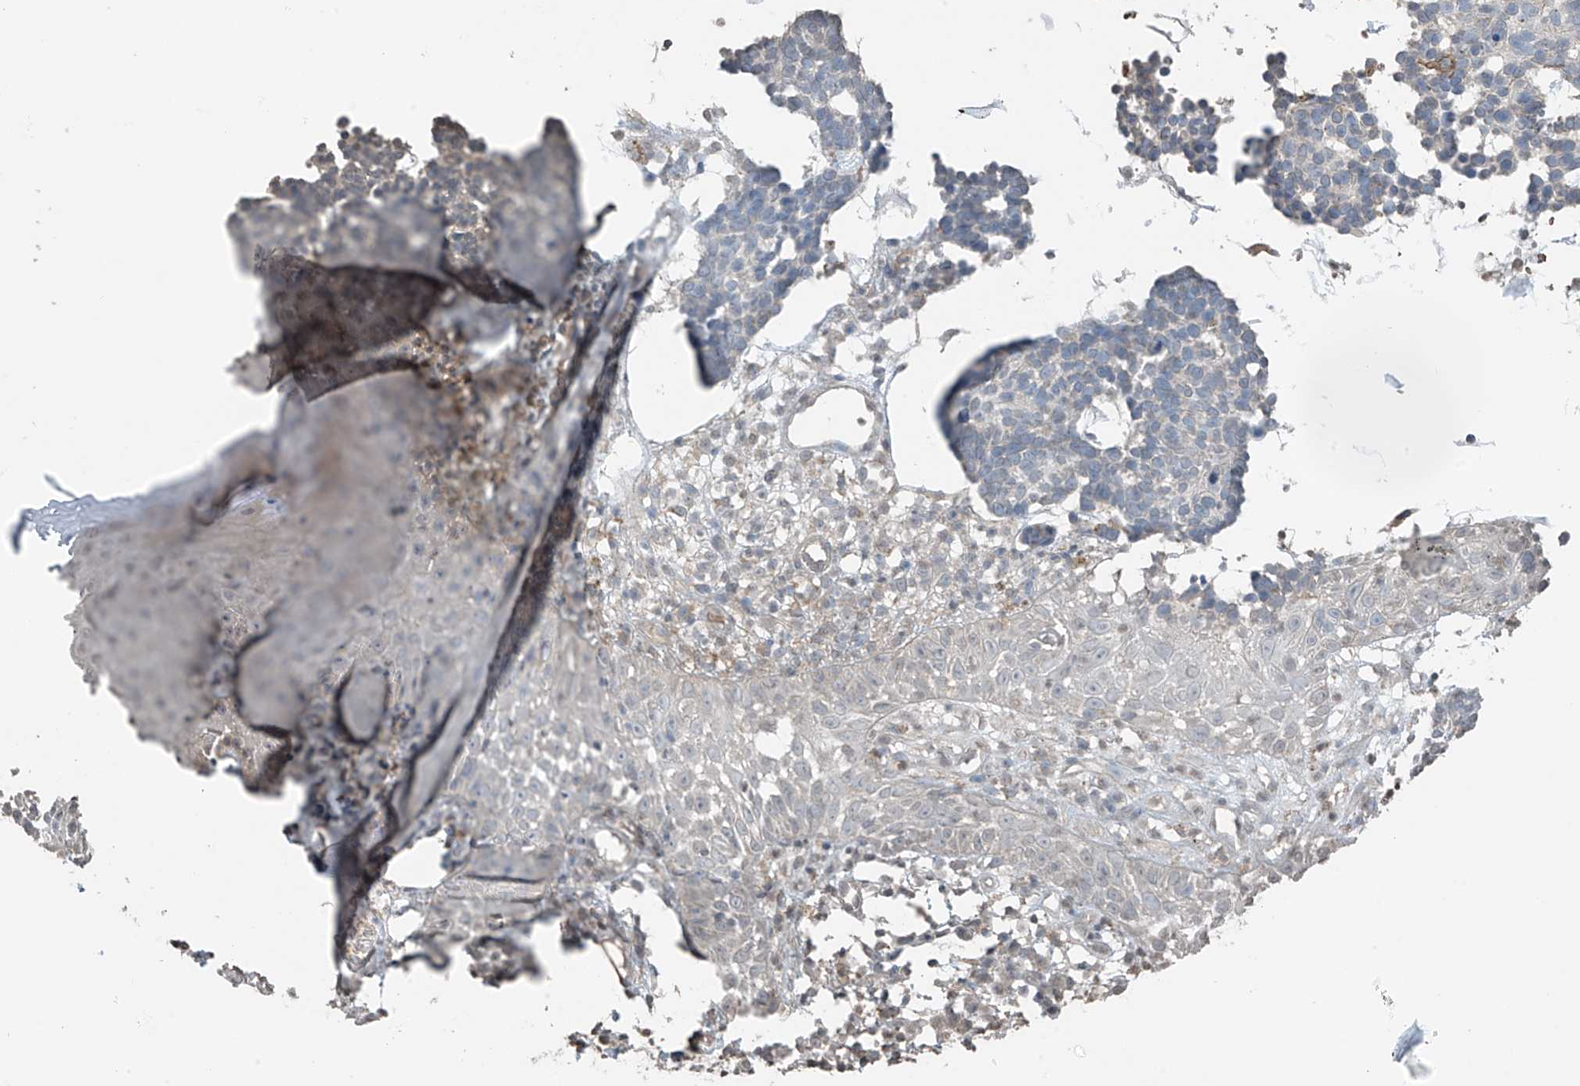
{"staining": {"intensity": "negative", "quantity": "none", "location": "none"}, "tissue": "skin cancer", "cell_type": "Tumor cells", "image_type": "cancer", "snomed": [{"axis": "morphology", "description": "Basal cell carcinoma"}, {"axis": "topography", "description": "Skin"}], "caption": "This is an IHC histopathology image of skin basal cell carcinoma. There is no staining in tumor cells.", "gene": "HOXA11", "patient": {"sex": "male", "age": 85}}